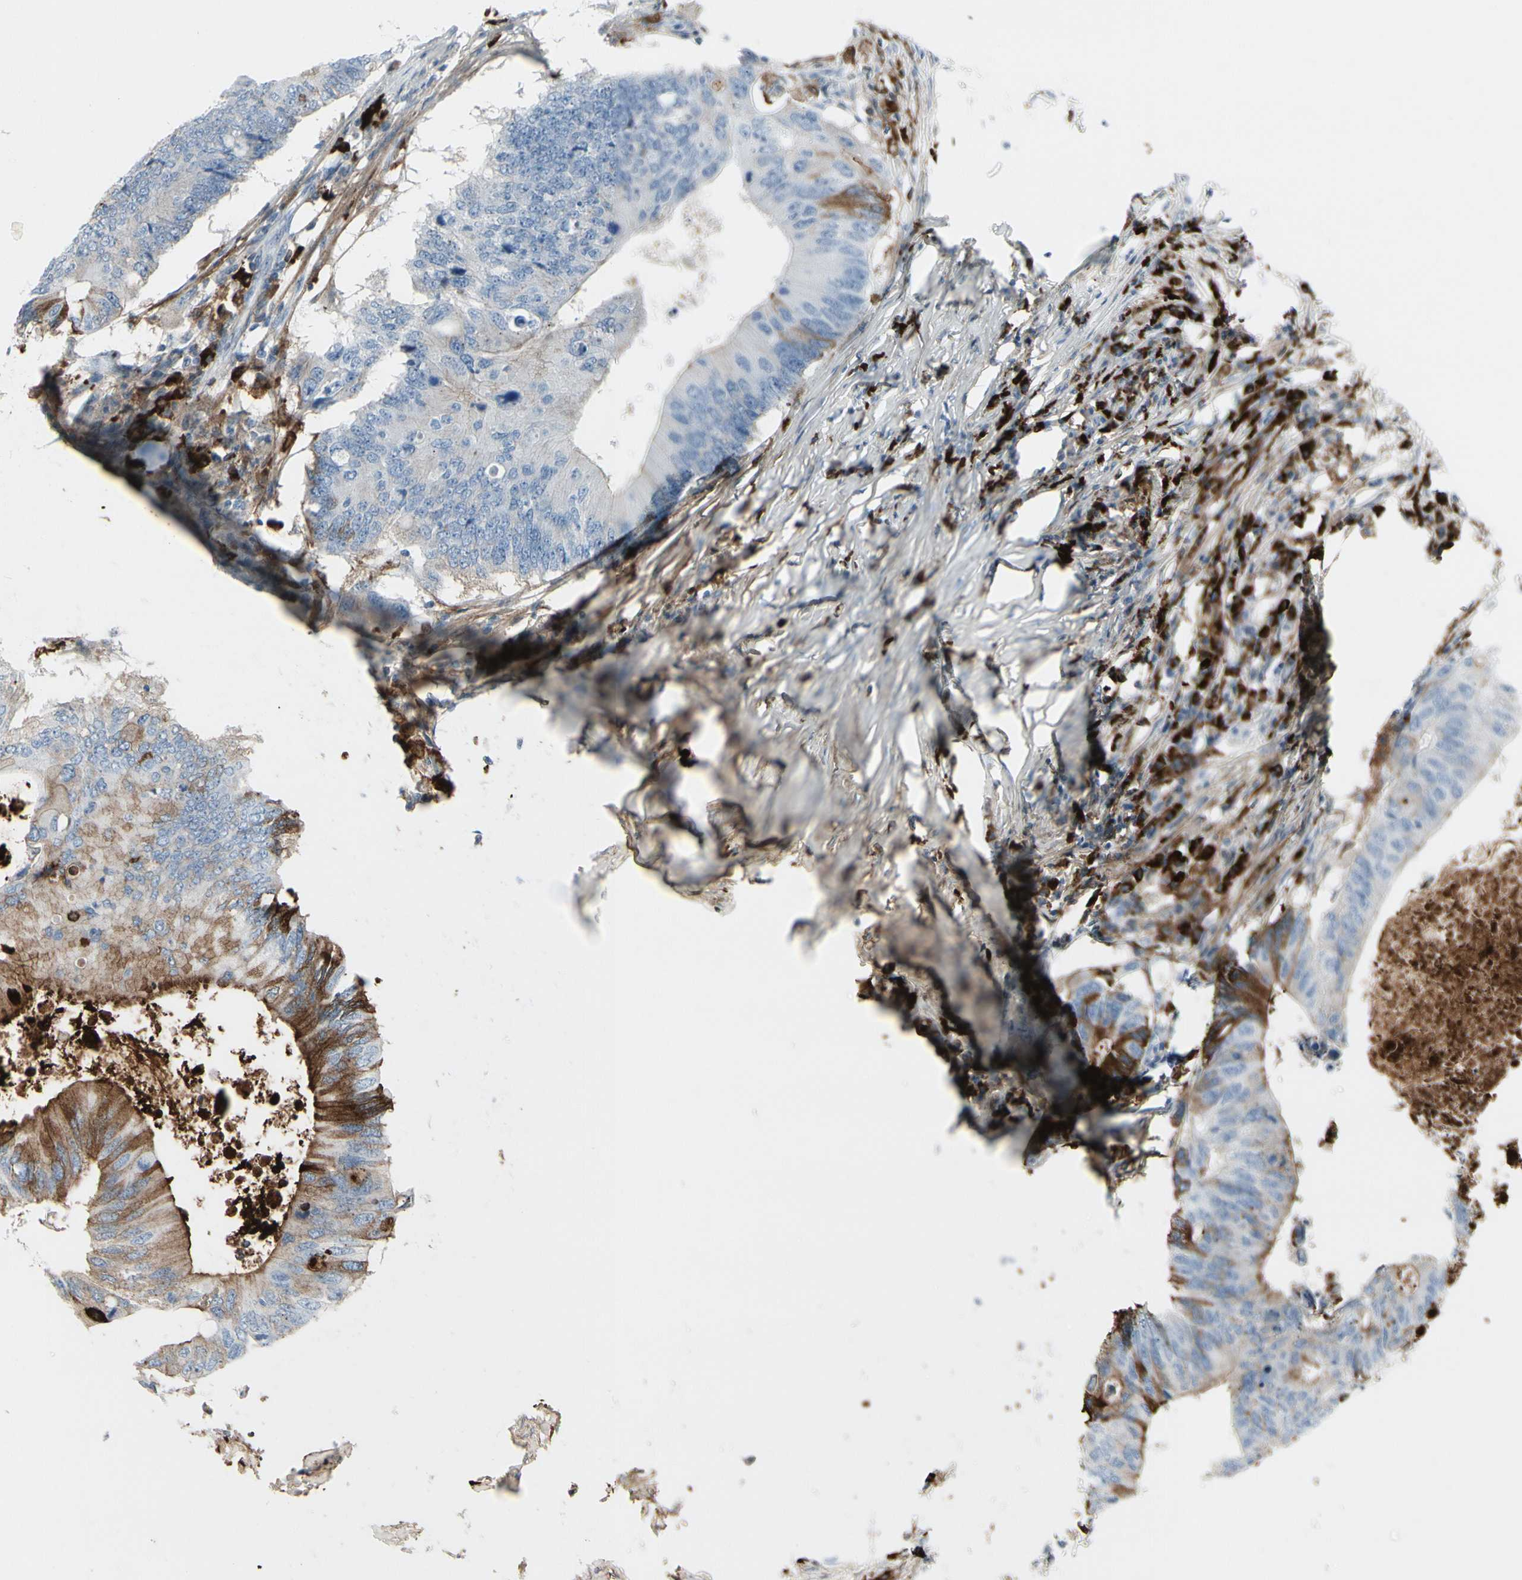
{"staining": {"intensity": "moderate", "quantity": "<25%", "location": "cytoplasmic/membranous"}, "tissue": "colorectal cancer", "cell_type": "Tumor cells", "image_type": "cancer", "snomed": [{"axis": "morphology", "description": "Adenocarcinoma, NOS"}, {"axis": "topography", "description": "Colon"}], "caption": "There is low levels of moderate cytoplasmic/membranous staining in tumor cells of colorectal cancer, as demonstrated by immunohistochemical staining (brown color).", "gene": "IGHG1", "patient": {"sex": "male", "age": 71}}